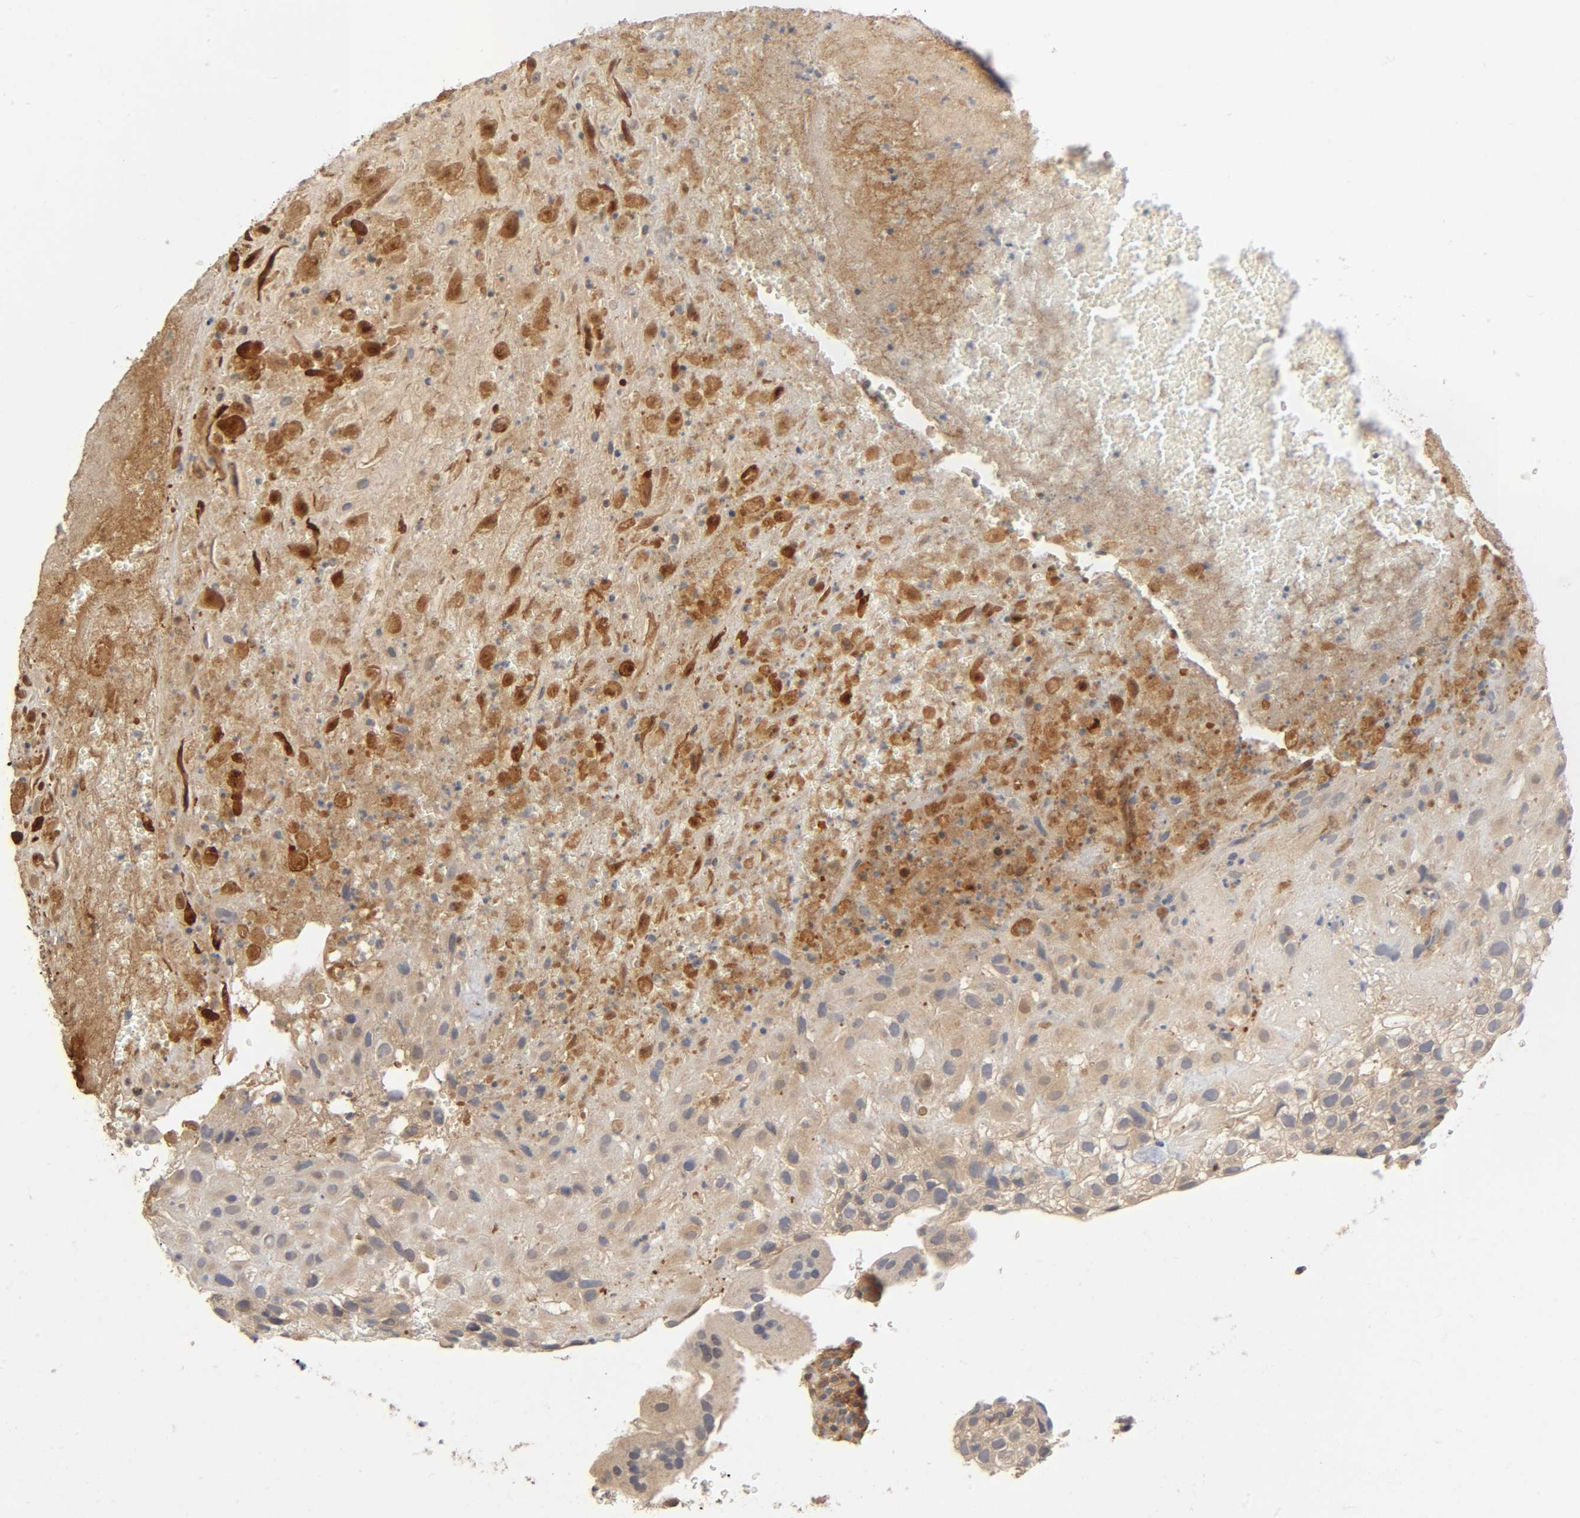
{"staining": {"intensity": "moderate", "quantity": ">75%", "location": "cytoplasmic/membranous"}, "tissue": "placenta", "cell_type": "Decidual cells", "image_type": "normal", "snomed": [{"axis": "morphology", "description": "Normal tissue, NOS"}, {"axis": "topography", "description": "Placenta"}], "caption": "Protein expression analysis of benign human placenta reveals moderate cytoplasmic/membranous positivity in about >75% of decidual cells. Nuclei are stained in blue.", "gene": "CPB2", "patient": {"sex": "female", "age": 19}}